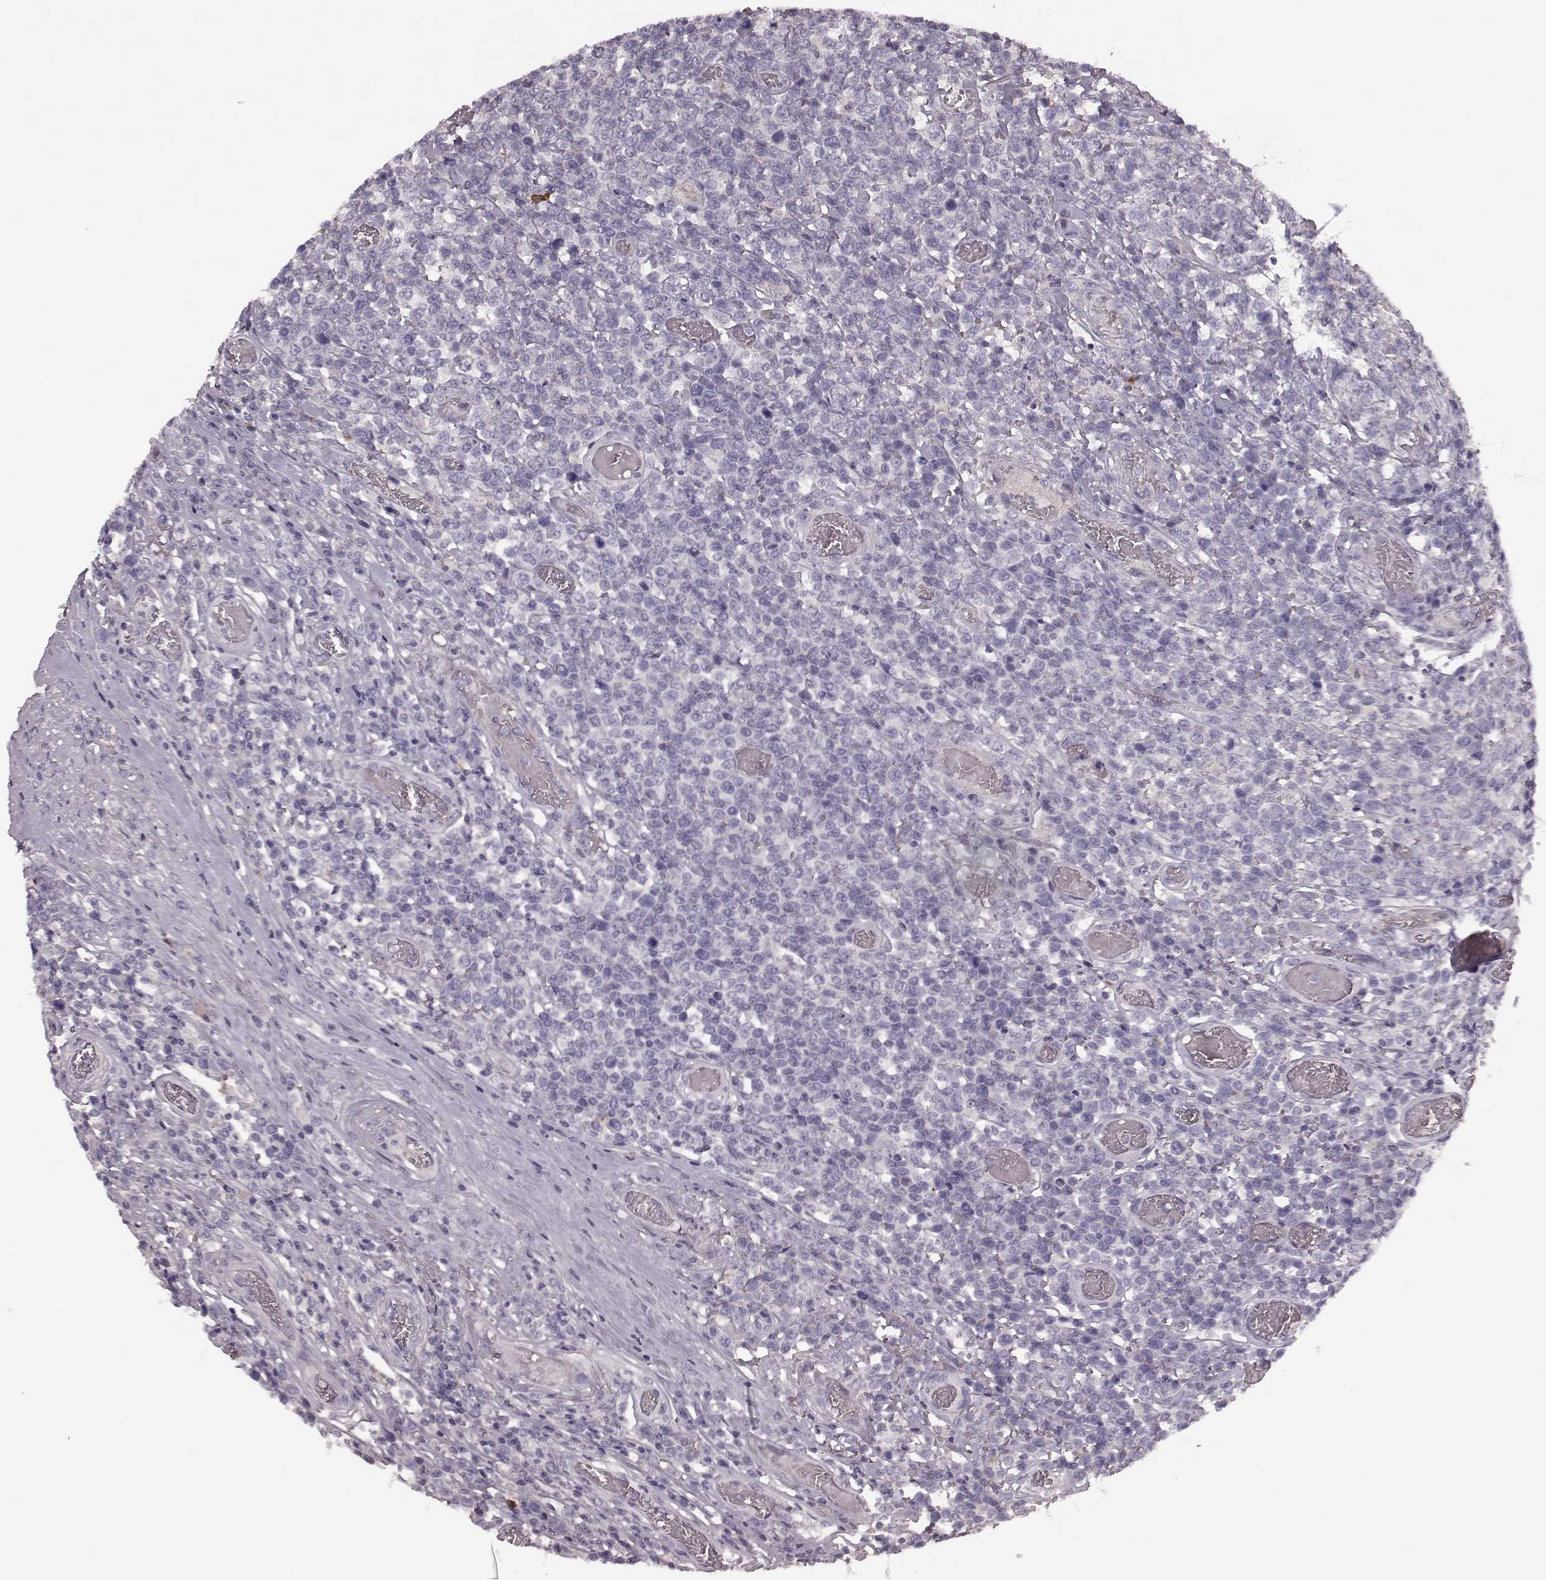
{"staining": {"intensity": "negative", "quantity": "none", "location": "none"}, "tissue": "lymphoma", "cell_type": "Tumor cells", "image_type": "cancer", "snomed": [{"axis": "morphology", "description": "Malignant lymphoma, non-Hodgkin's type, High grade"}, {"axis": "topography", "description": "Soft tissue"}], "caption": "This is an IHC micrograph of human malignant lymphoma, non-Hodgkin's type (high-grade). There is no expression in tumor cells.", "gene": "PDCD1", "patient": {"sex": "female", "age": 56}}